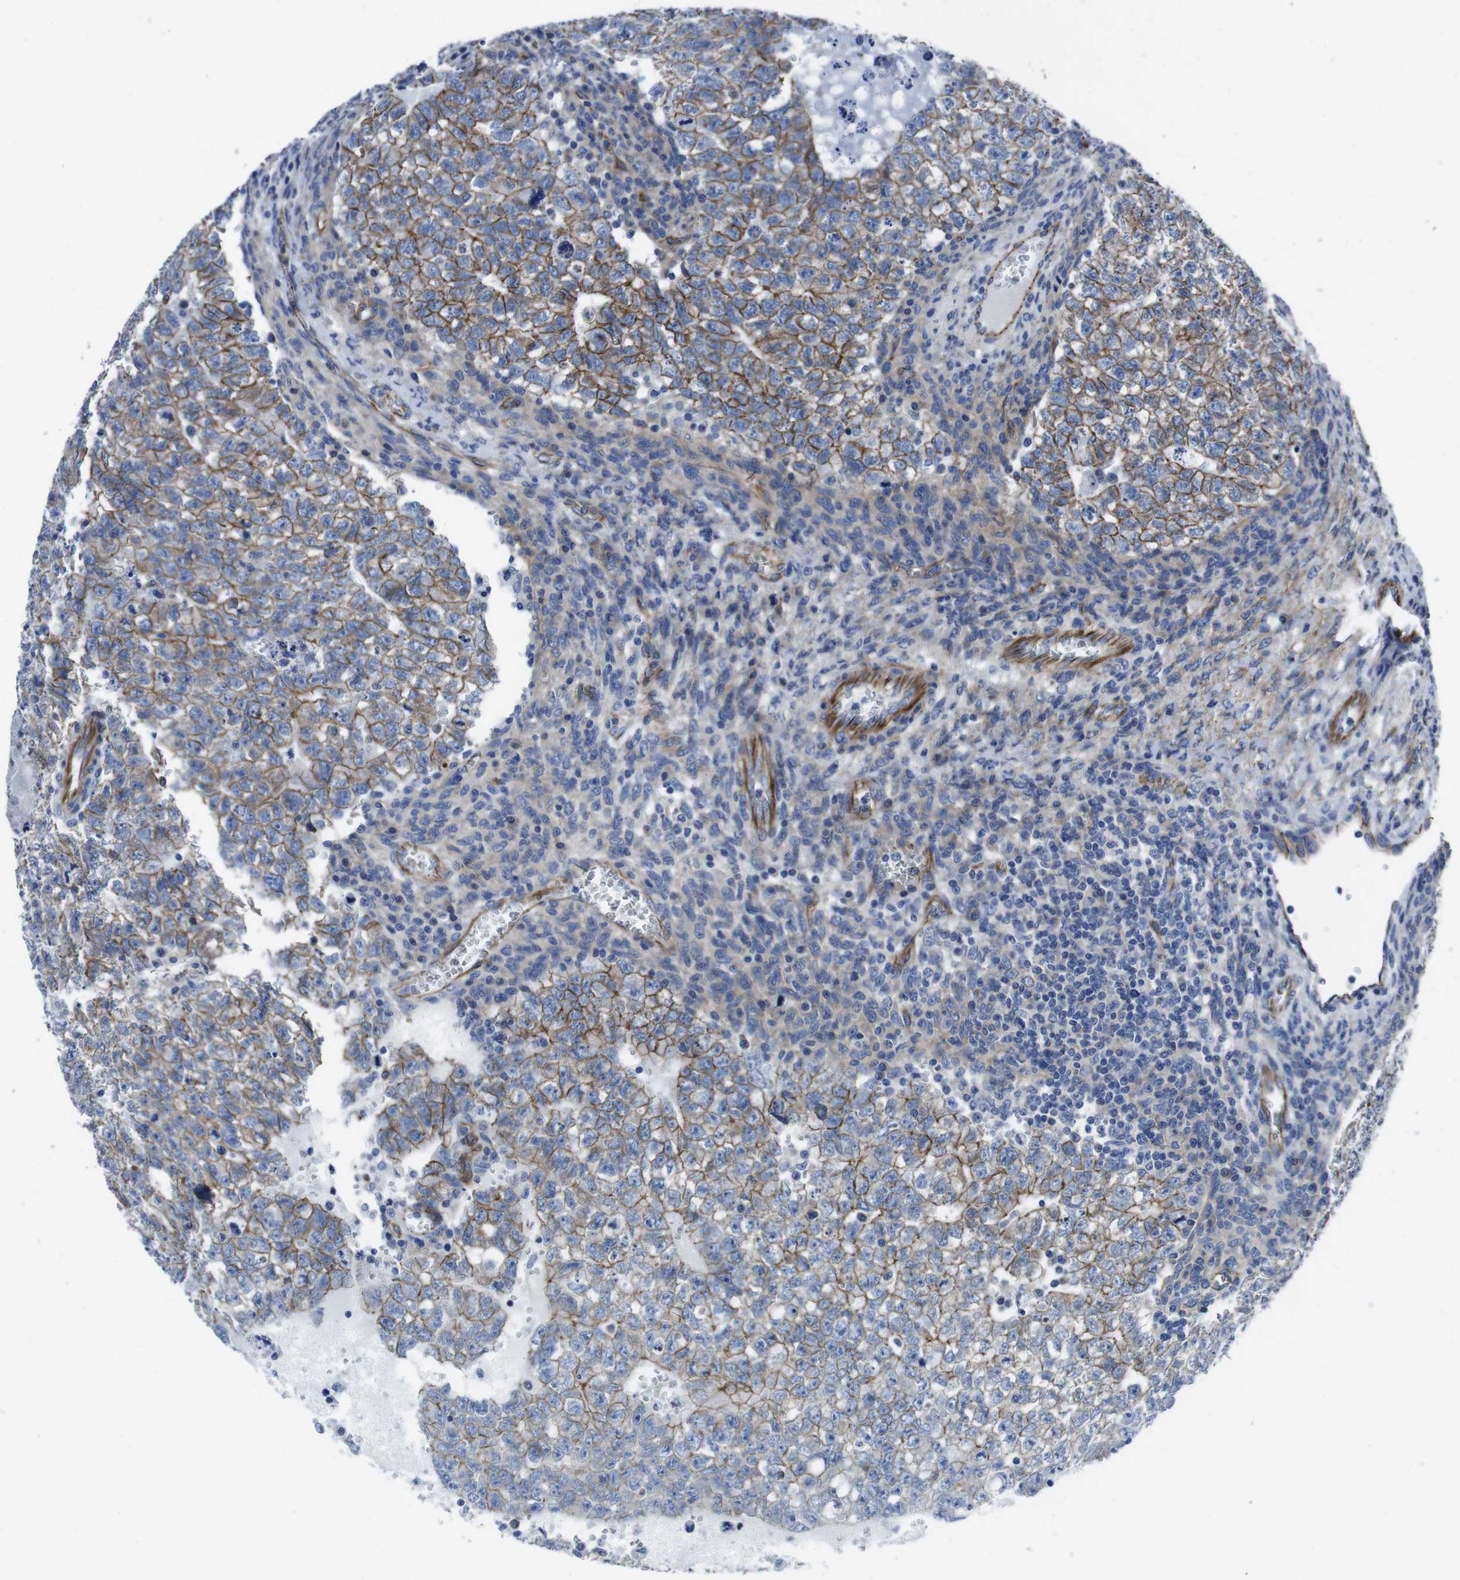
{"staining": {"intensity": "weak", "quantity": ">75%", "location": "cytoplasmic/membranous"}, "tissue": "testis cancer", "cell_type": "Tumor cells", "image_type": "cancer", "snomed": [{"axis": "morphology", "description": "Seminoma, NOS"}, {"axis": "morphology", "description": "Carcinoma, Embryonal, NOS"}, {"axis": "topography", "description": "Testis"}], "caption": "A high-resolution micrograph shows immunohistochemistry (IHC) staining of seminoma (testis), which shows weak cytoplasmic/membranous expression in approximately >75% of tumor cells.", "gene": "NUMB", "patient": {"sex": "male", "age": 38}}